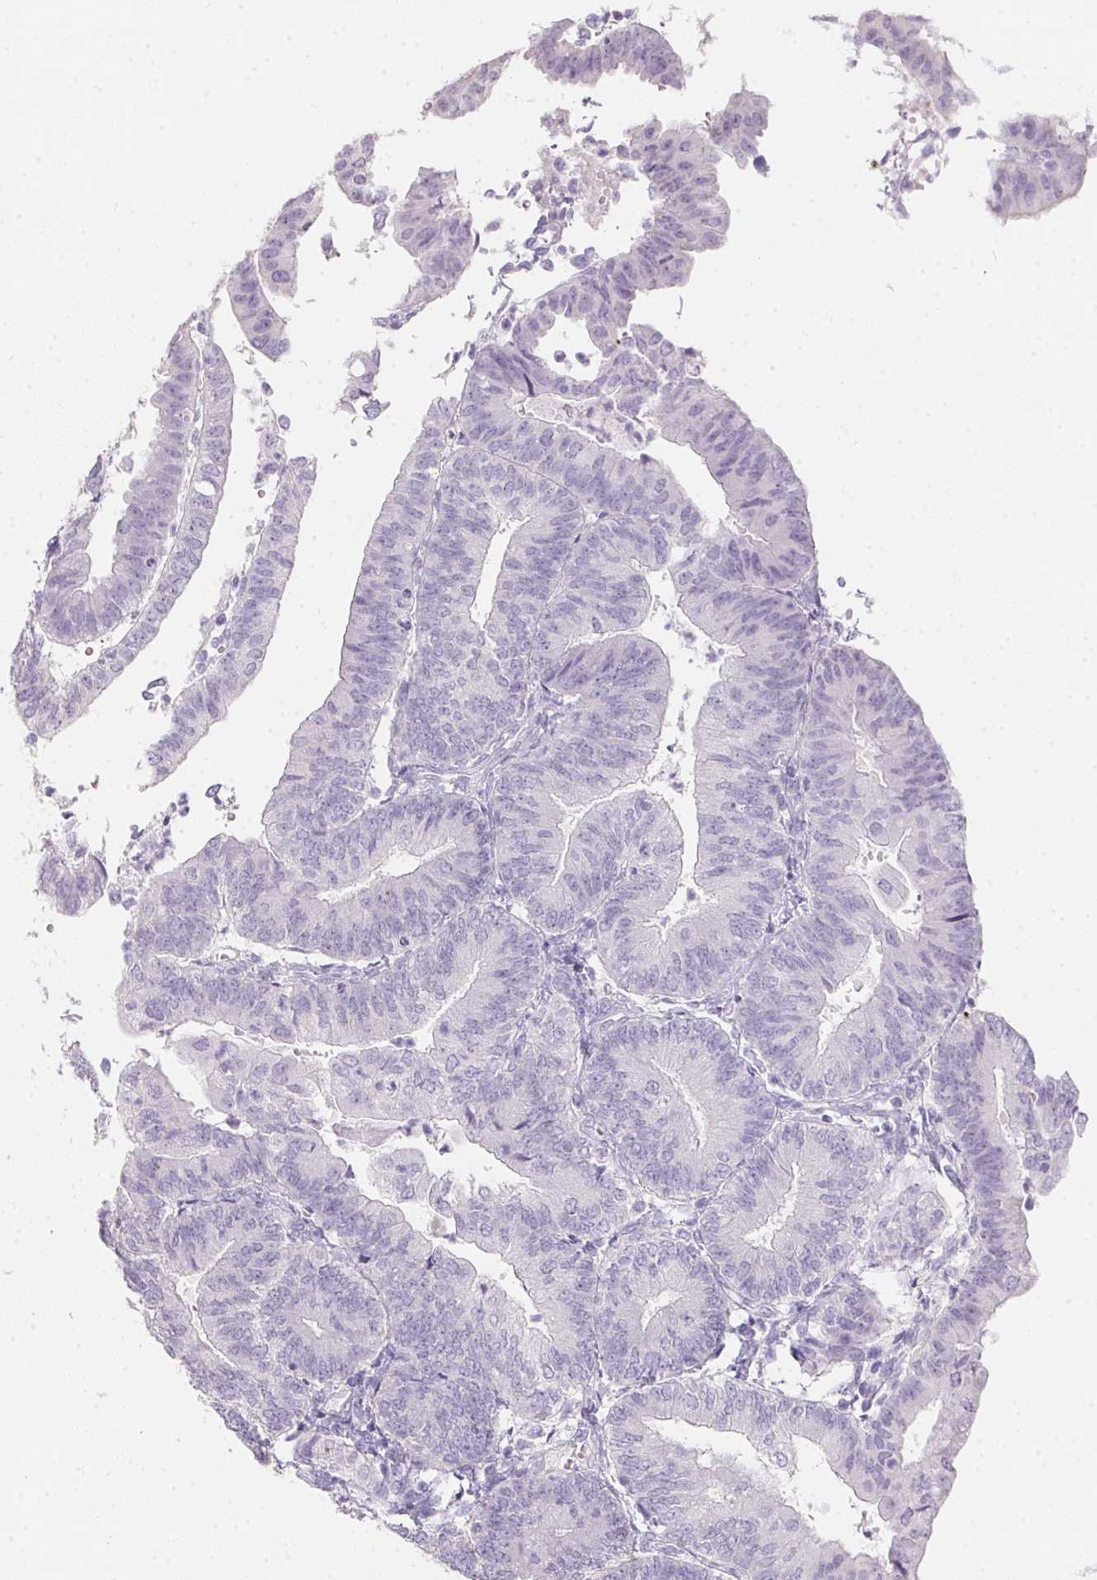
{"staining": {"intensity": "negative", "quantity": "none", "location": "none"}, "tissue": "endometrial cancer", "cell_type": "Tumor cells", "image_type": "cancer", "snomed": [{"axis": "morphology", "description": "Adenocarcinoma, NOS"}, {"axis": "topography", "description": "Endometrium"}], "caption": "Immunohistochemical staining of human endometrial cancer reveals no significant staining in tumor cells.", "gene": "MYL4", "patient": {"sex": "female", "age": 65}}